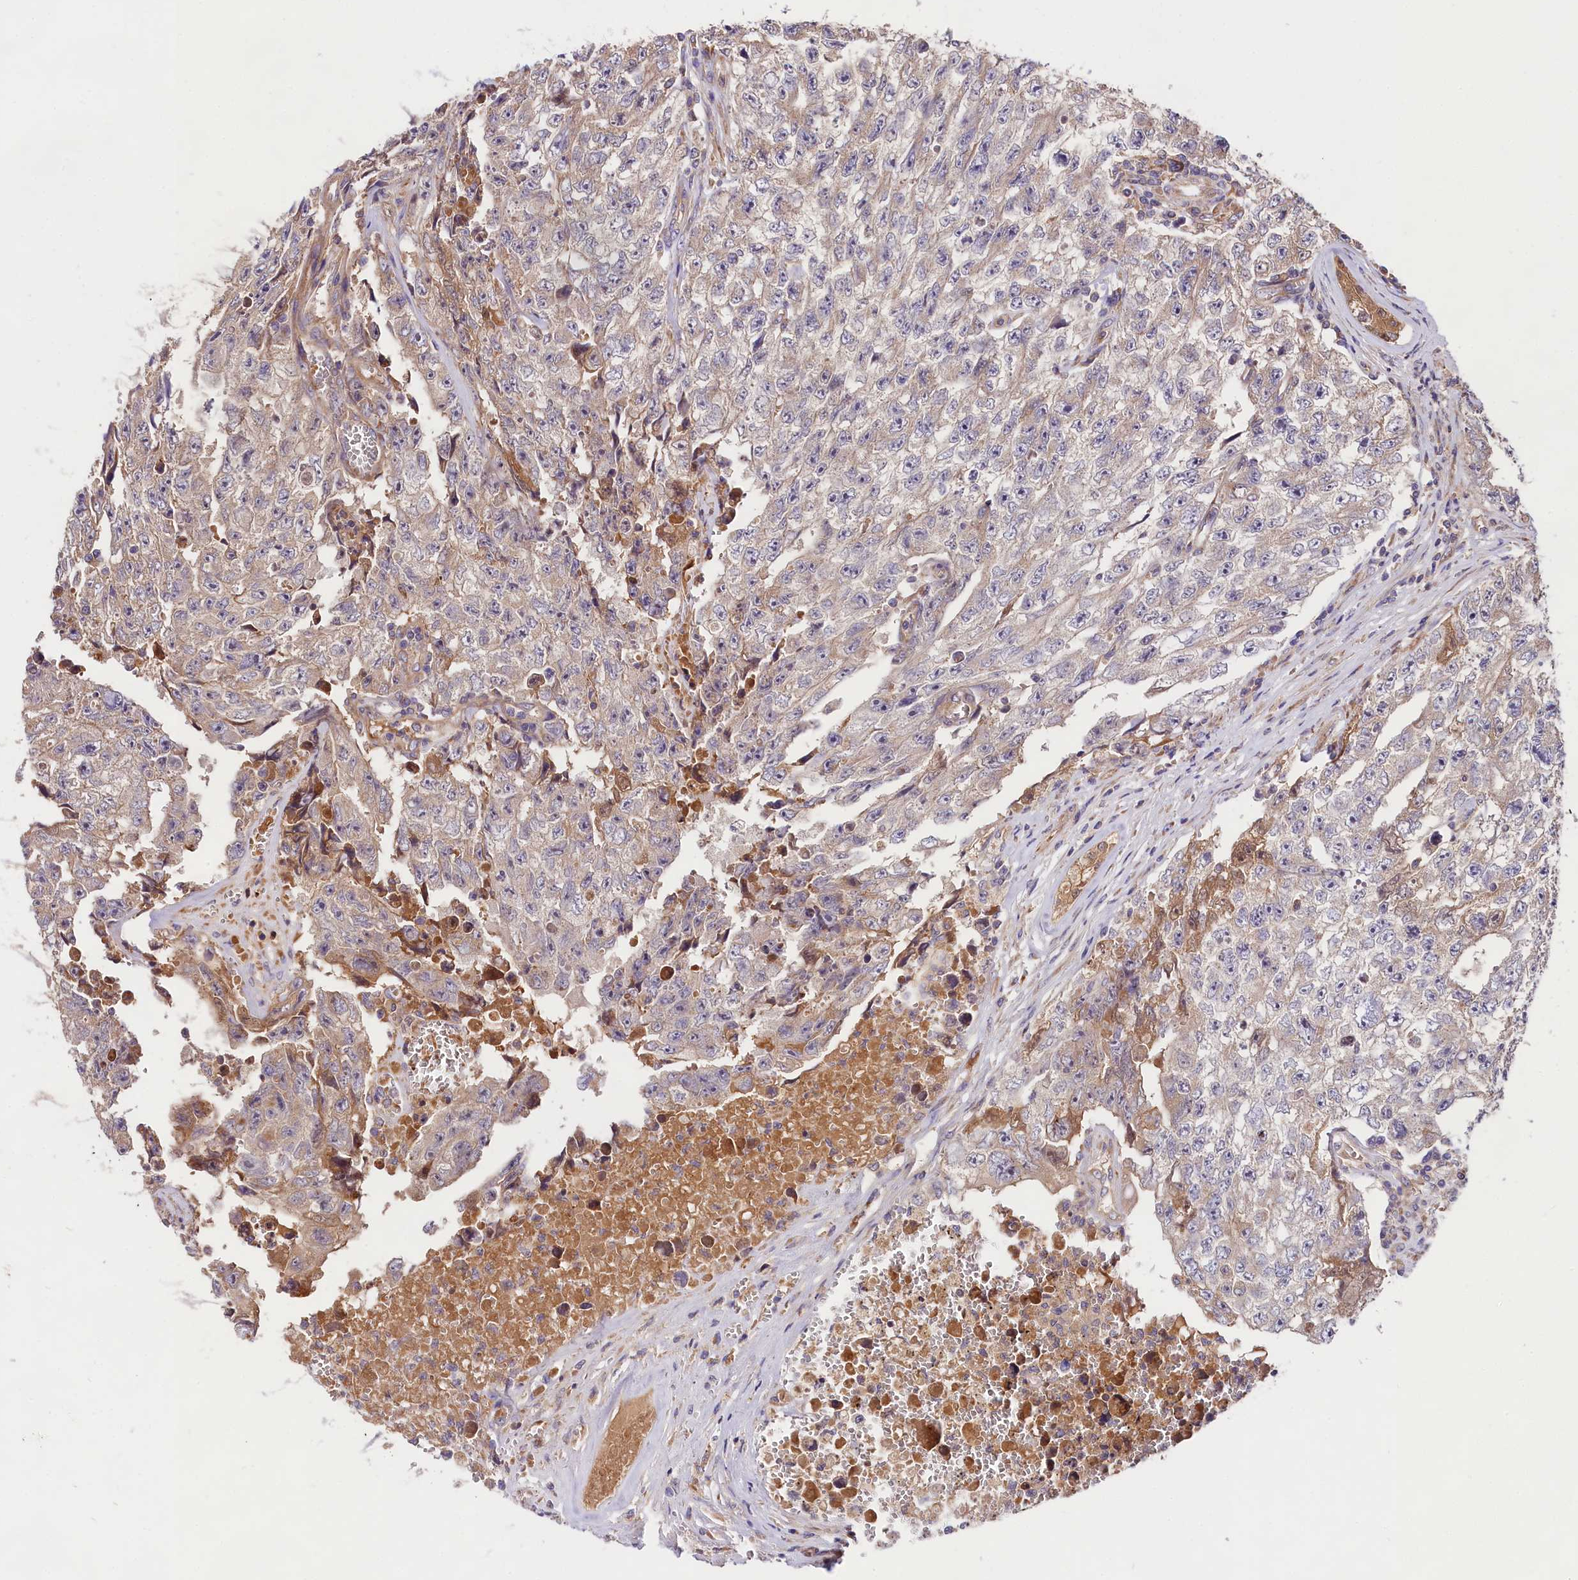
{"staining": {"intensity": "negative", "quantity": "none", "location": "none"}, "tissue": "testis cancer", "cell_type": "Tumor cells", "image_type": "cancer", "snomed": [{"axis": "morphology", "description": "Carcinoma, Embryonal, NOS"}, {"axis": "topography", "description": "Testis"}], "caption": "Immunohistochemical staining of human testis cancer (embryonal carcinoma) displays no significant expression in tumor cells. The staining was performed using DAB (3,3'-diaminobenzidine) to visualize the protein expression in brown, while the nuclei were stained in blue with hematoxylin (Magnification: 20x).", "gene": "SPG11", "patient": {"sex": "male", "age": 17}}